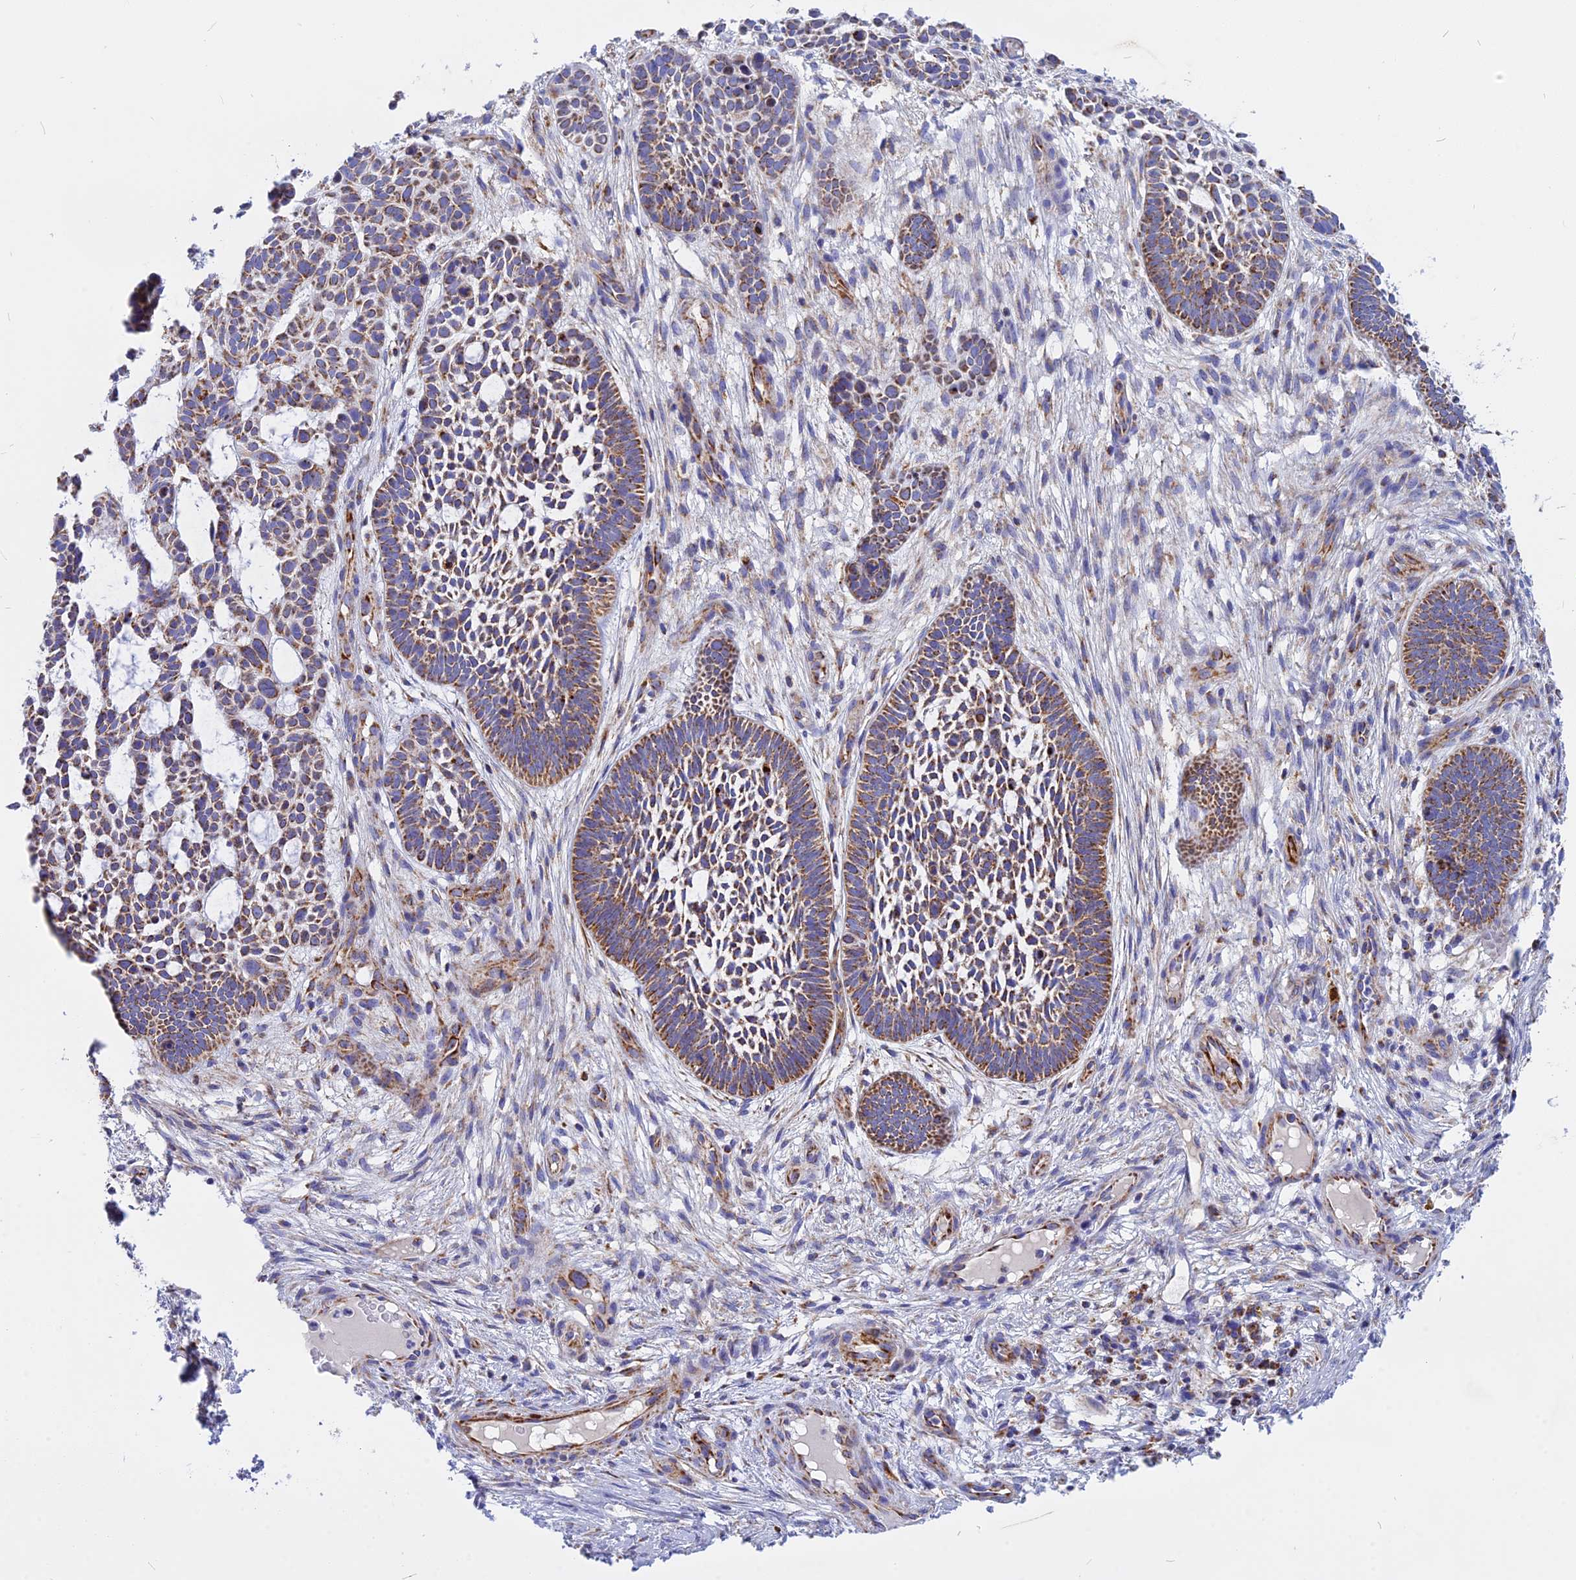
{"staining": {"intensity": "moderate", "quantity": ">75%", "location": "cytoplasmic/membranous"}, "tissue": "skin cancer", "cell_type": "Tumor cells", "image_type": "cancer", "snomed": [{"axis": "morphology", "description": "Basal cell carcinoma"}, {"axis": "topography", "description": "Skin"}], "caption": "IHC histopathology image of neoplastic tissue: human basal cell carcinoma (skin) stained using immunohistochemistry reveals medium levels of moderate protein expression localized specifically in the cytoplasmic/membranous of tumor cells, appearing as a cytoplasmic/membranous brown color.", "gene": "VDAC2", "patient": {"sex": "male", "age": 89}}